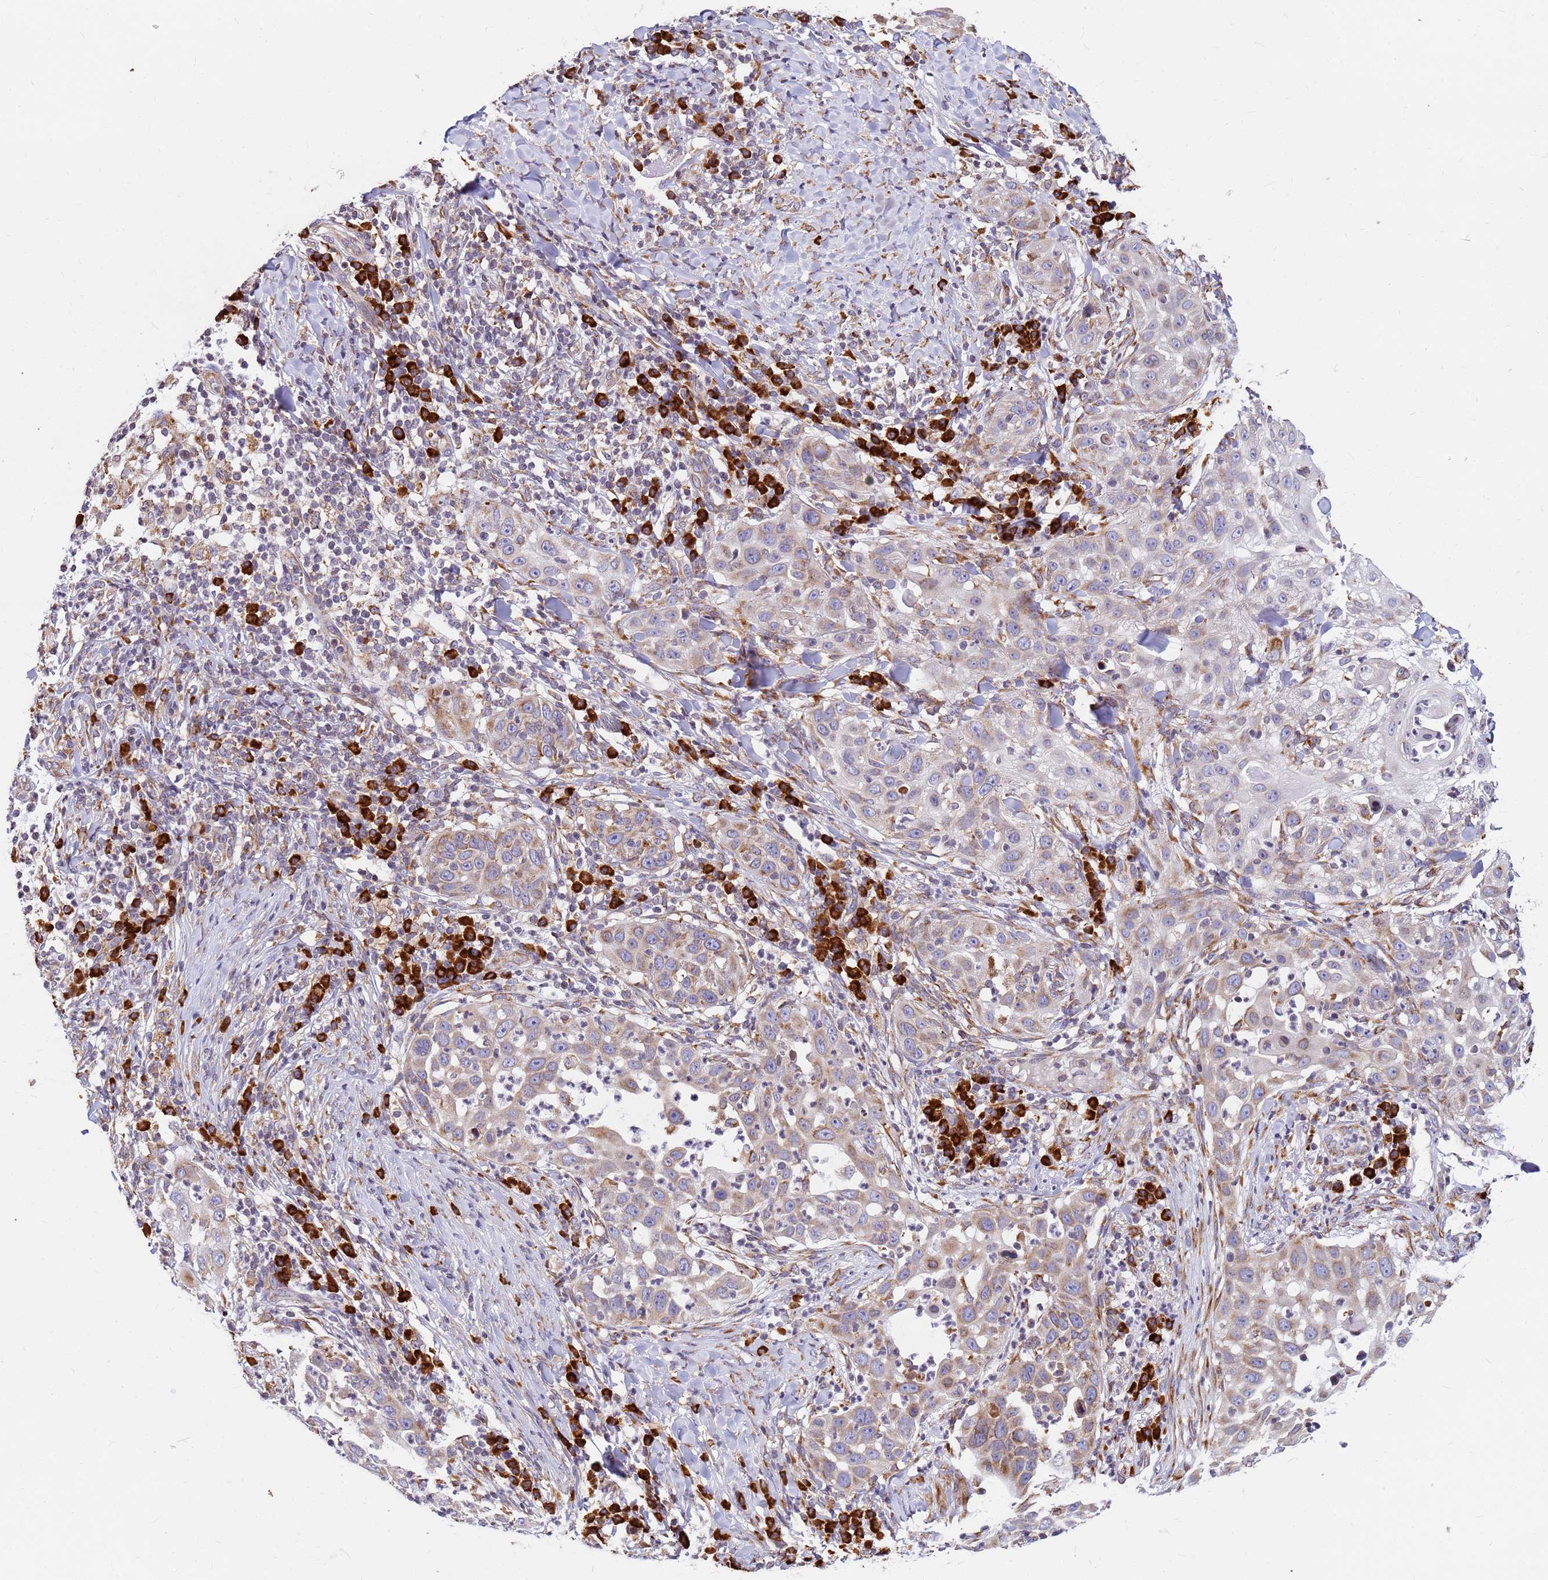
{"staining": {"intensity": "weak", "quantity": "25%-75%", "location": "cytoplasmic/membranous"}, "tissue": "skin cancer", "cell_type": "Tumor cells", "image_type": "cancer", "snomed": [{"axis": "morphology", "description": "Squamous cell carcinoma, NOS"}, {"axis": "topography", "description": "Skin"}], "caption": "A histopathology image showing weak cytoplasmic/membranous positivity in about 25%-75% of tumor cells in skin squamous cell carcinoma, as visualized by brown immunohistochemical staining.", "gene": "SSR4", "patient": {"sex": "female", "age": 44}}